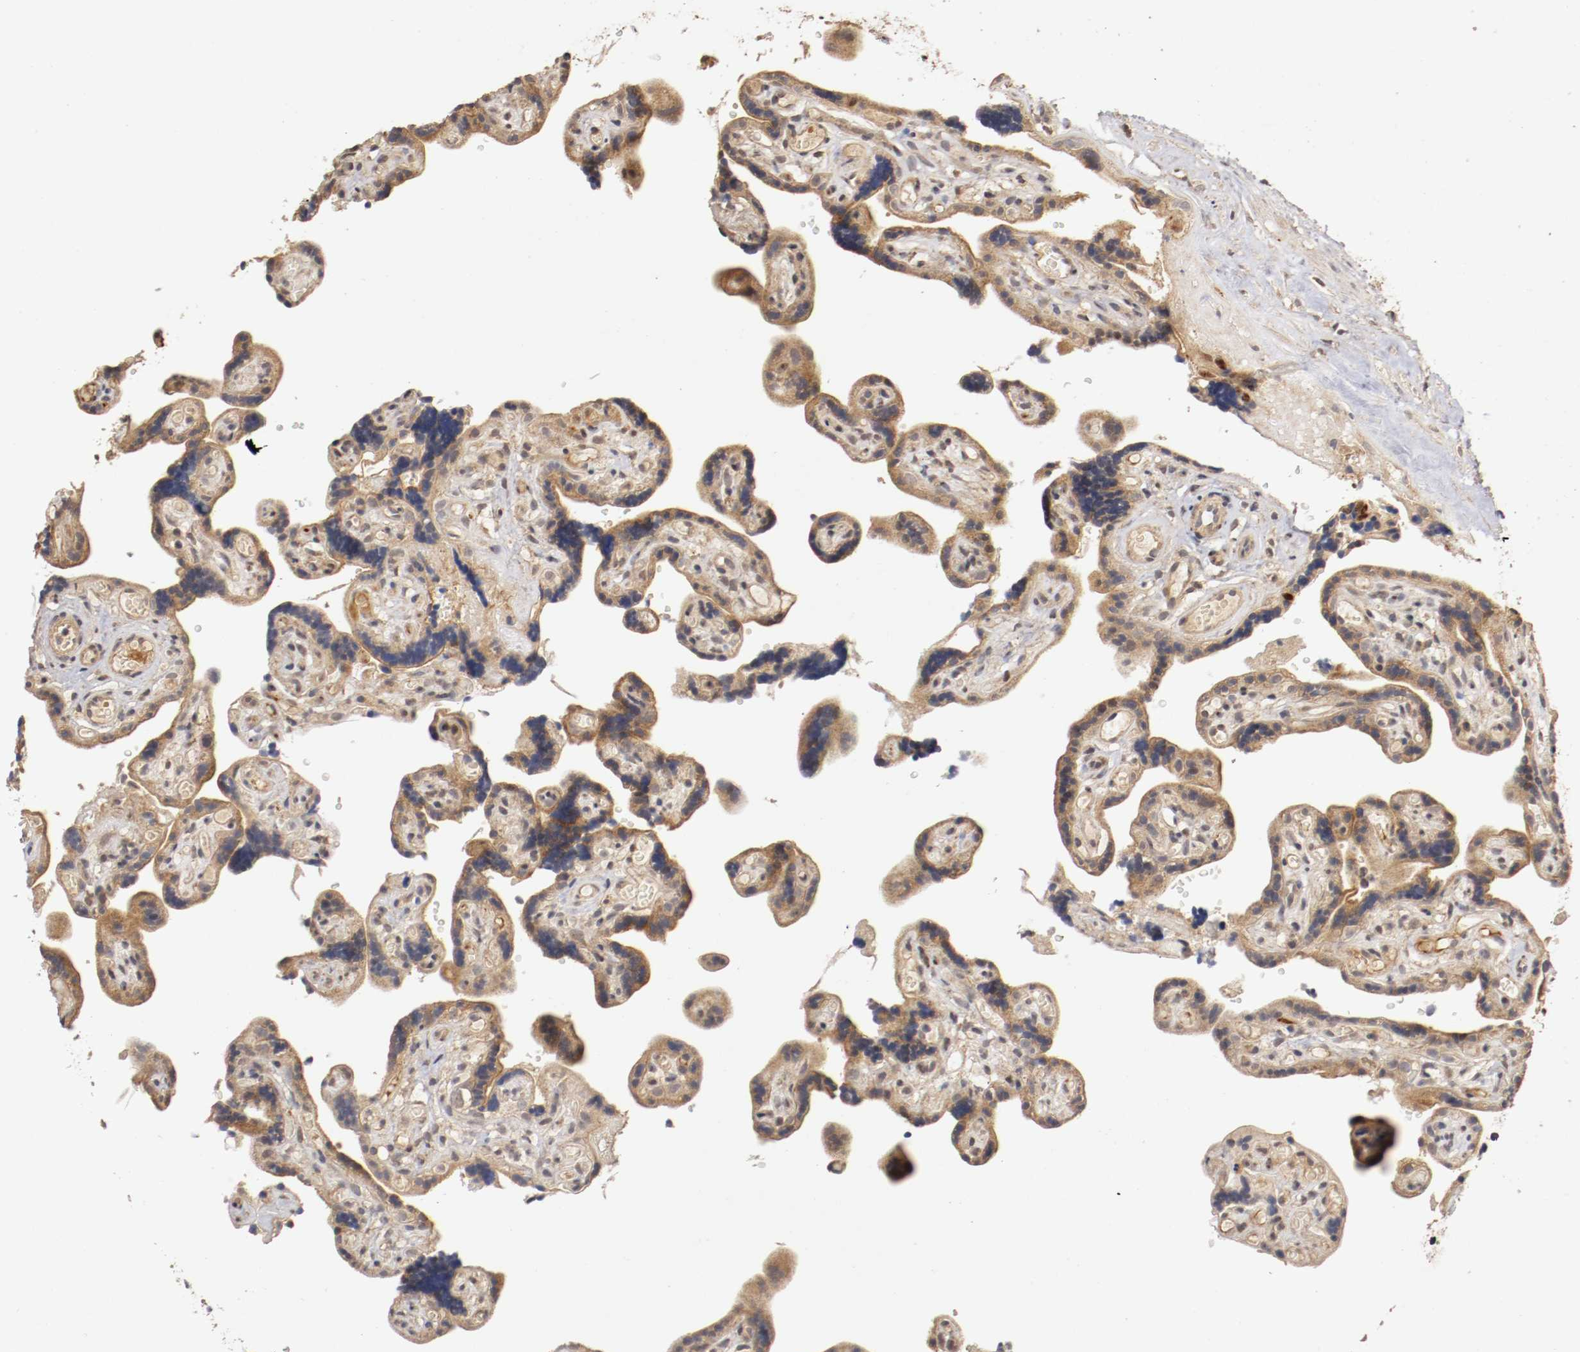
{"staining": {"intensity": "moderate", "quantity": ">75%", "location": "cytoplasmic/membranous,nuclear"}, "tissue": "placenta", "cell_type": "Trophoblastic cells", "image_type": "normal", "snomed": [{"axis": "morphology", "description": "Normal tissue, NOS"}, {"axis": "topography", "description": "Placenta"}], "caption": "Protein expression analysis of benign placenta exhibits moderate cytoplasmic/membranous,nuclear expression in approximately >75% of trophoblastic cells. (DAB IHC with brightfield microscopy, high magnification).", "gene": "TNFRSF1B", "patient": {"sex": "female", "age": 30}}